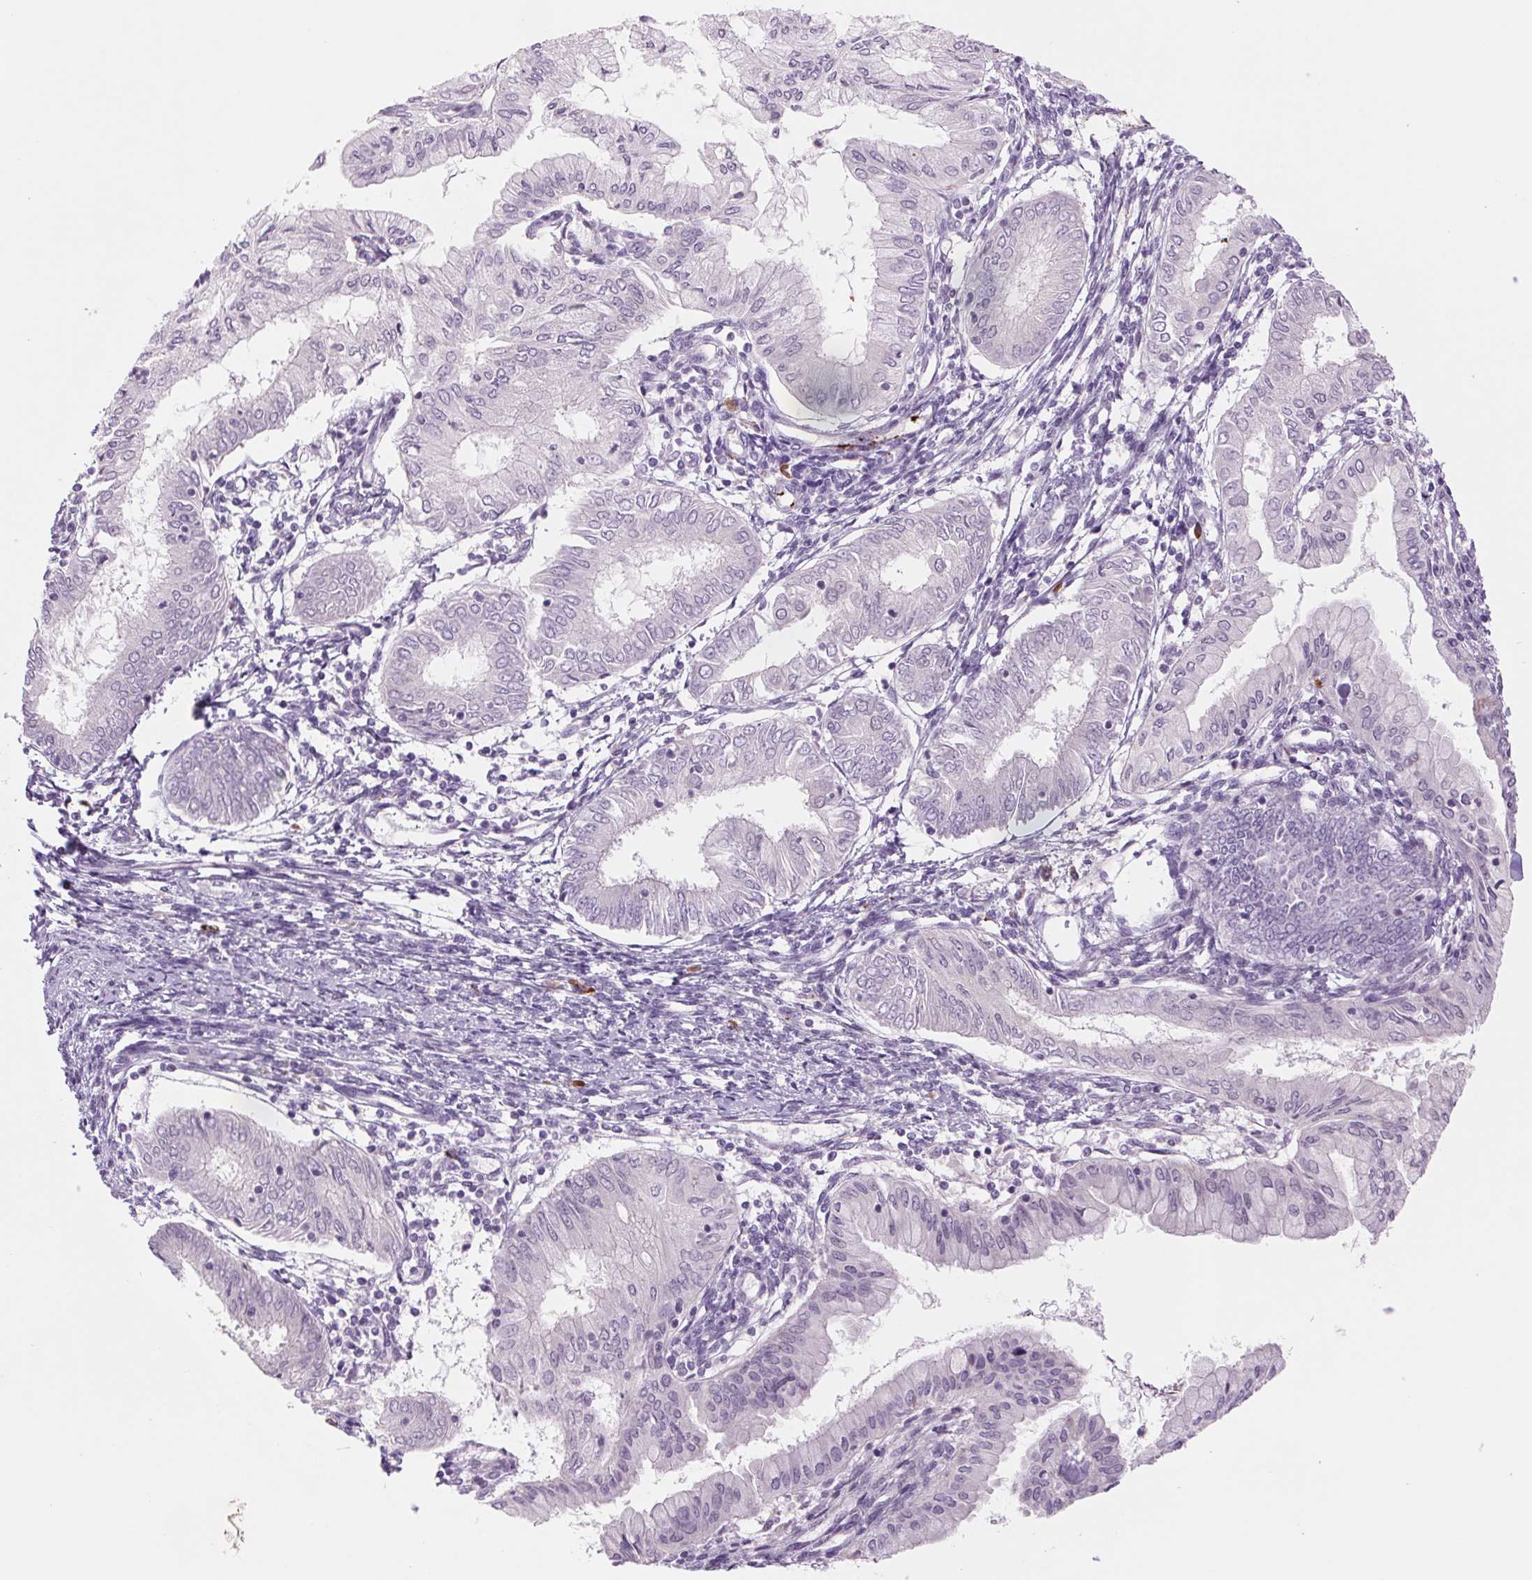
{"staining": {"intensity": "negative", "quantity": "none", "location": "none"}, "tissue": "endometrial cancer", "cell_type": "Tumor cells", "image_type": "cancer", "snomed": [{"axis": "morphology", "description": "Adenocarcinoma, NOS"}, {"axis": "topography", "description": "Endometrium"}], "caption": "Tumor cells show no significant expression in endometrial adenocarcinoma. The staining is performed using DAB (3,3'-diaminobenzidine) brown chromogen with nuclei counter-stained in using hematoxylin.", "gene": "KRT1", "patient": {"sex": "female", "age": 68}}